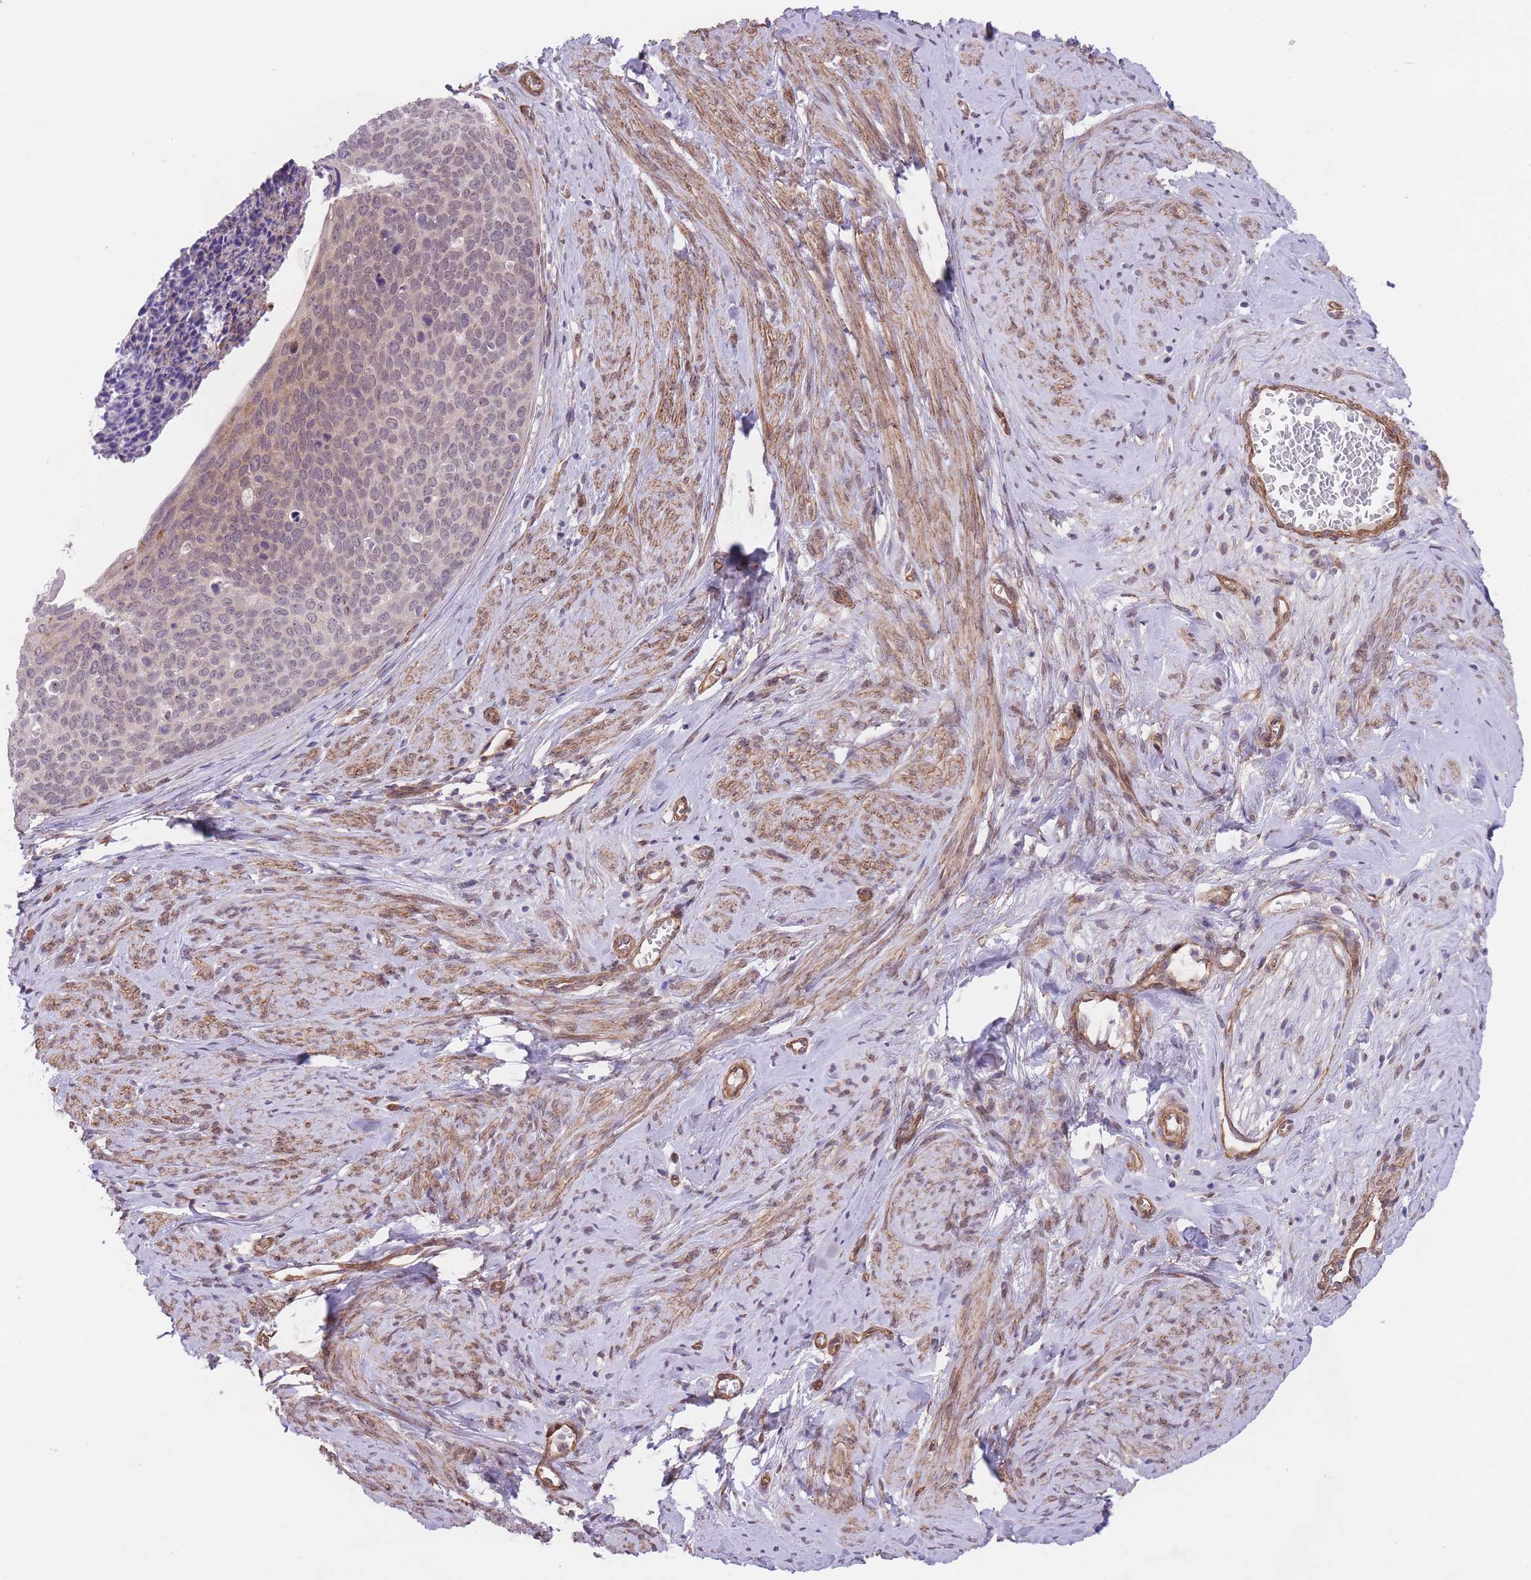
{"staining": {"intensity": "weak", "quantity": "25%-75%", "location": "nuclear"}, "tissue": "cervical cancer", "cell_type": "Tumor cells", "image_type": "cancer", "snomed": [{"axis": "morphology", "description": "Squamous cell carcinoma, NOS"}, {"axis": "topography", "description": "Cervix"}], "caption": "Immunohistochemical staining of human cervical squamous cell carcinoma displays low levels of weak nuclear protein staining in about 25%-75% of tumor cells.", "gene": "QTRT1", "patient": {"sex": "female", "age": 80}}